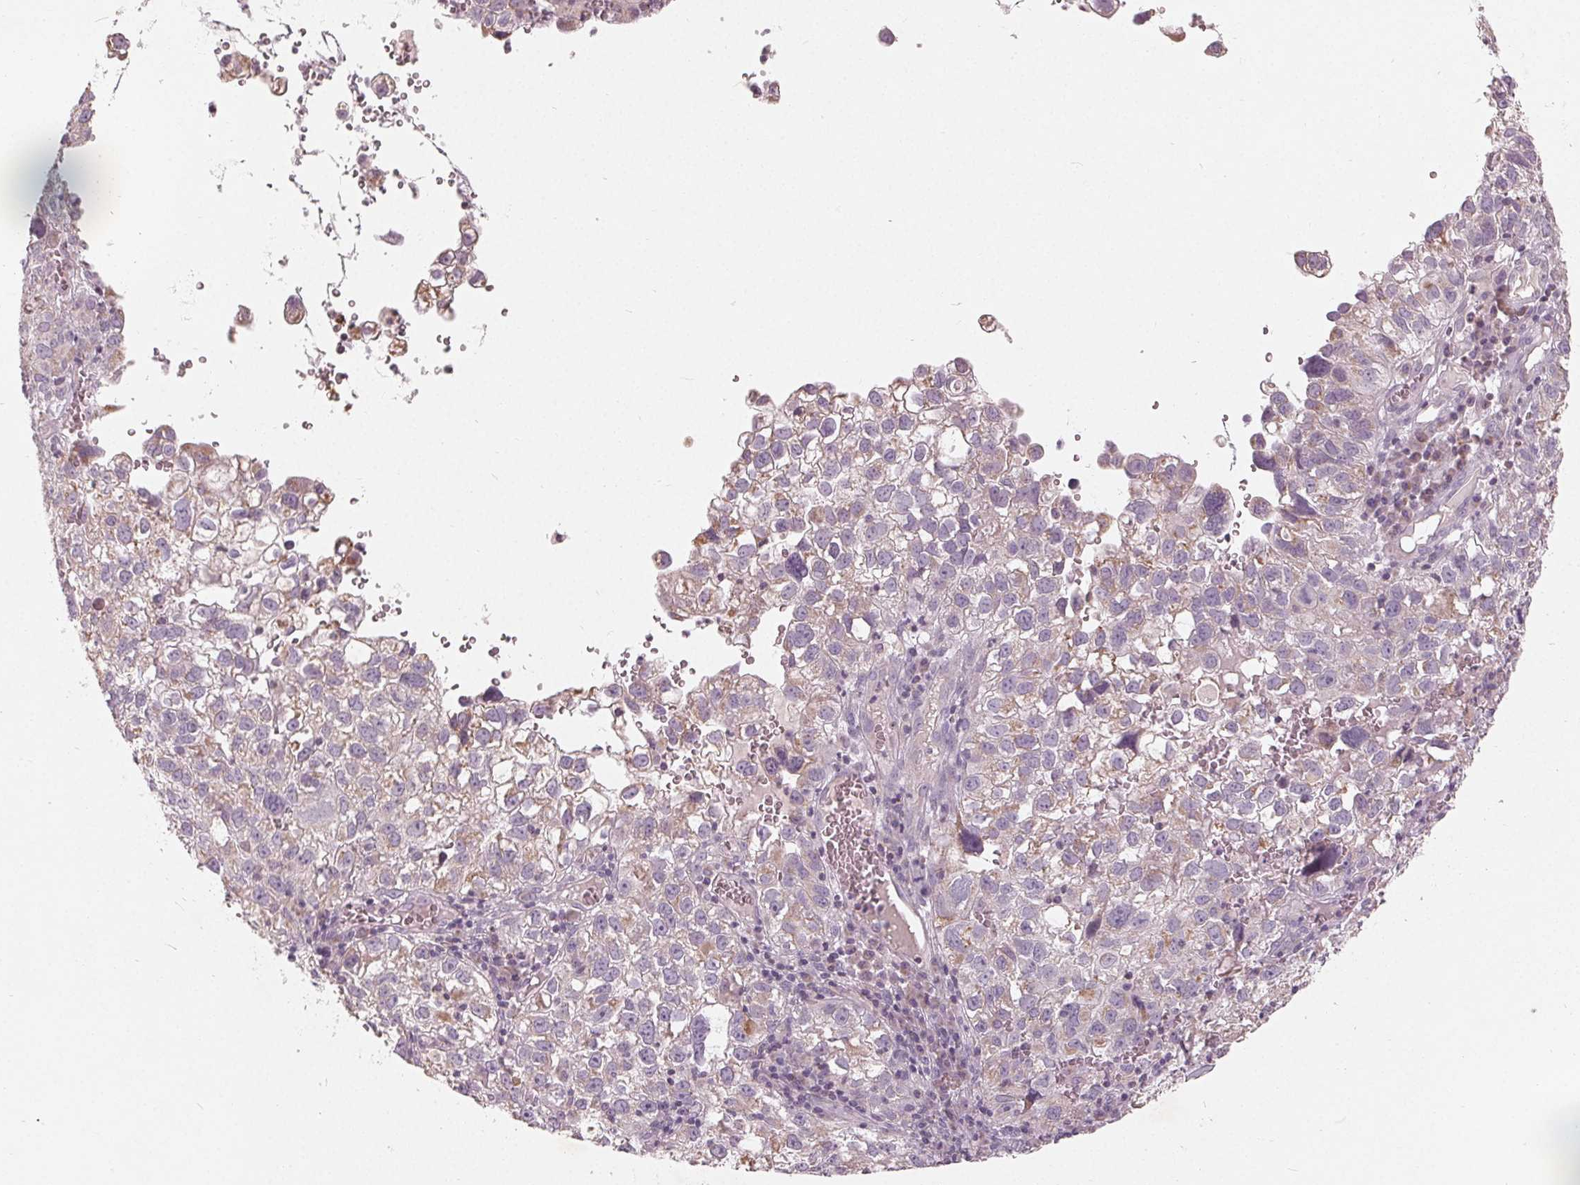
{"staining": {"intensity": "weak", "quantity": "<25%", "location": "cytoplasmic/membranous"}, "tissue": "cervical cancer", "cell_type": "Tumor cells", "image_type": "cancer", "snomed": [{"axis": "morphology", "description": "Squamous cell carcinoma, NOS"}, {"axis": "topography", "description": "Cervix"}], "caption": "A high-resolution photomicrograph shows immunohistochemistry (IHC) staining of cervical cancer, which demonstrates no significant staining in tumor cells.", "gene": "TRIM60", "patient": {"sex": "female", "age": 55}}